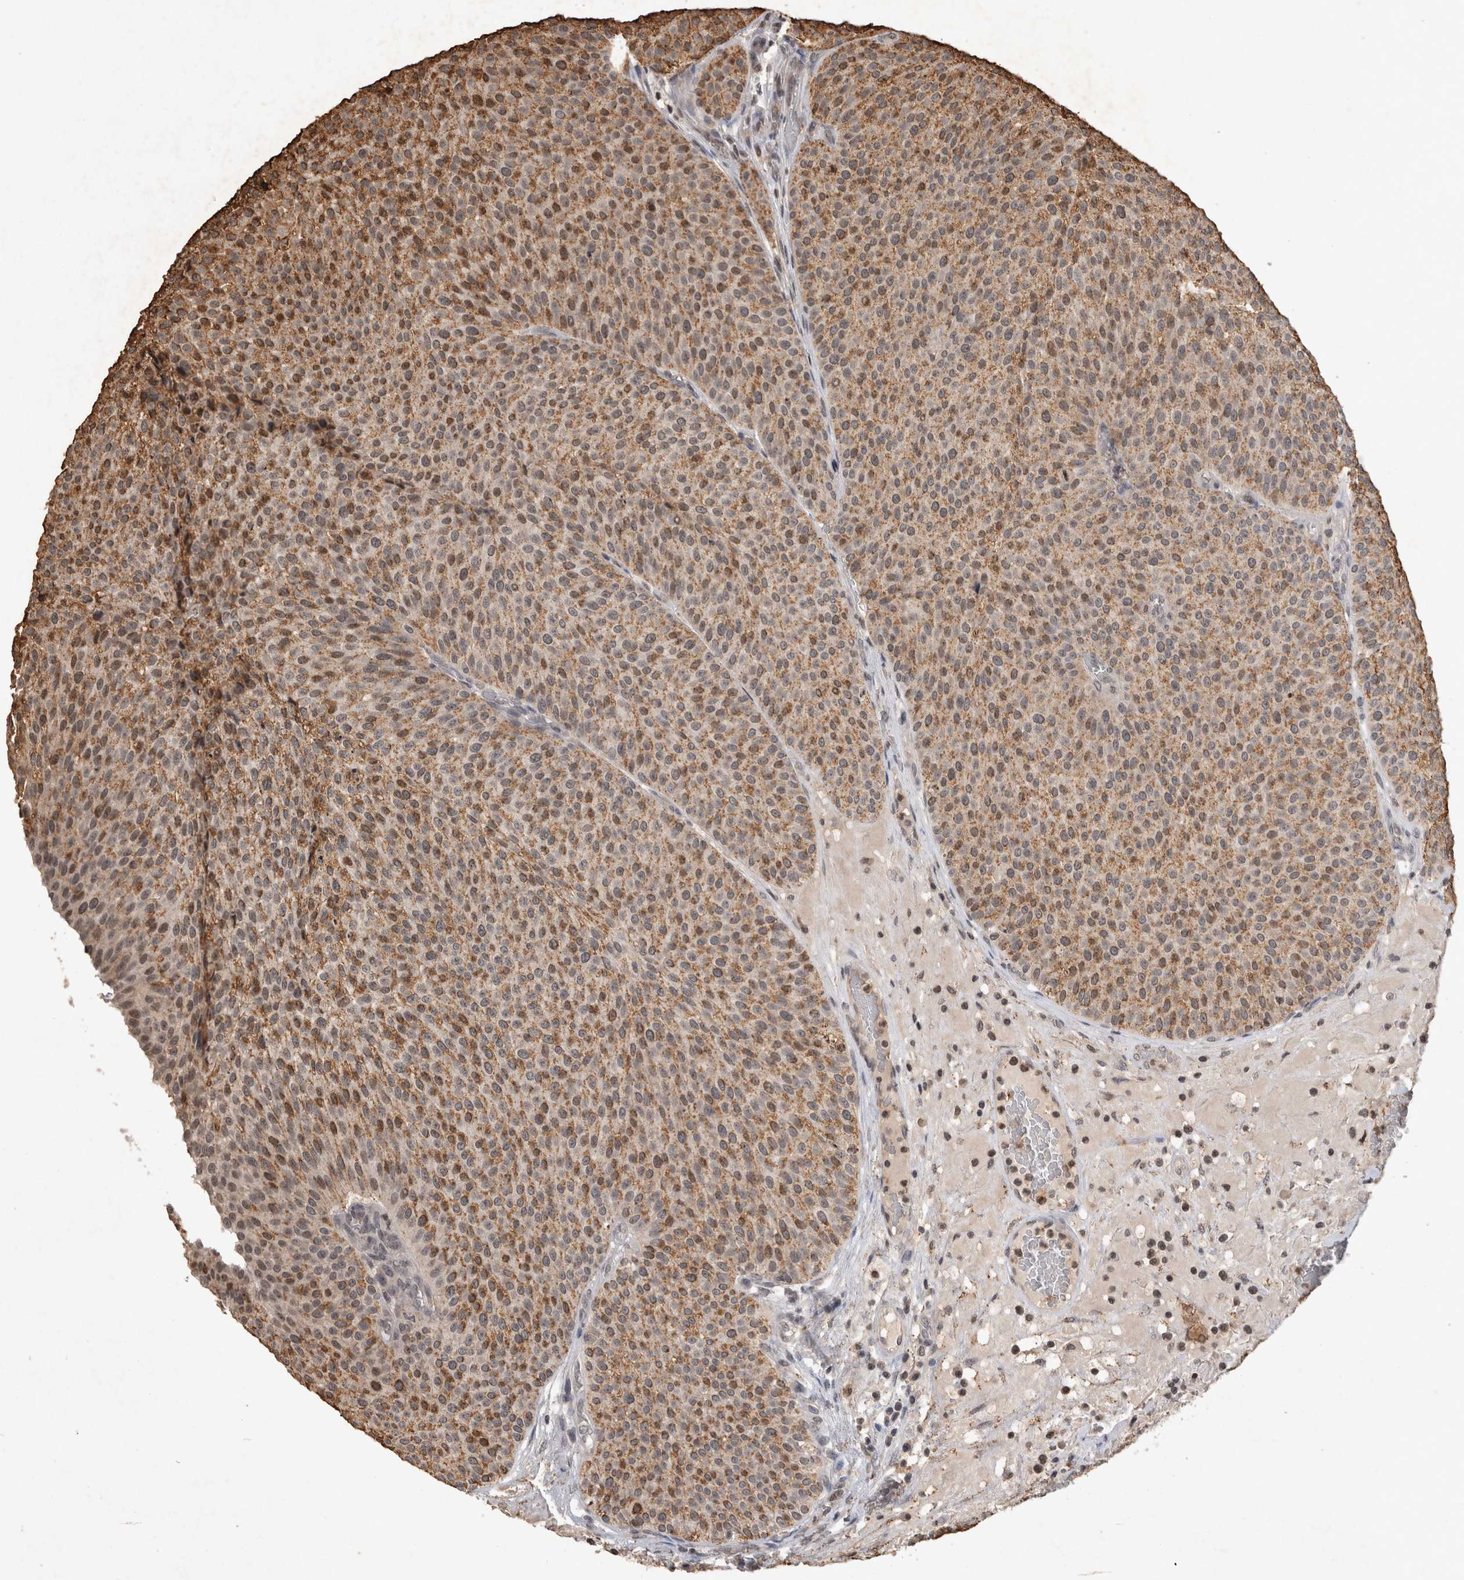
{"staining": {"intensity": "moderate", "quantity": ">75%", "location": "cytoplasmic/membranous"}, "tissue": "urothelial cancer", "cell_type": "Tumor cells", "image_type": "cancer", "snomed": [{"axis": "morphology", "description": "Normal tissue, NOS"}, {"axis": "morphology", "description": "Urothelial carcinoma, Low grade"}, {"axis": "topography", "description": "Smooth muscle"}, {"axis": "topography", "description": "Urinary bladder"}], "caption": "Urothelial cancer stained with IHC demonstrates moderate cytoplasmic/membranous positivity in about >75% of tumor cells. (brown staining indicates protein expression, while blue staining denotes nuclei).", "gene": "HRK", "patient": {"sex": "male", "age": 60}}